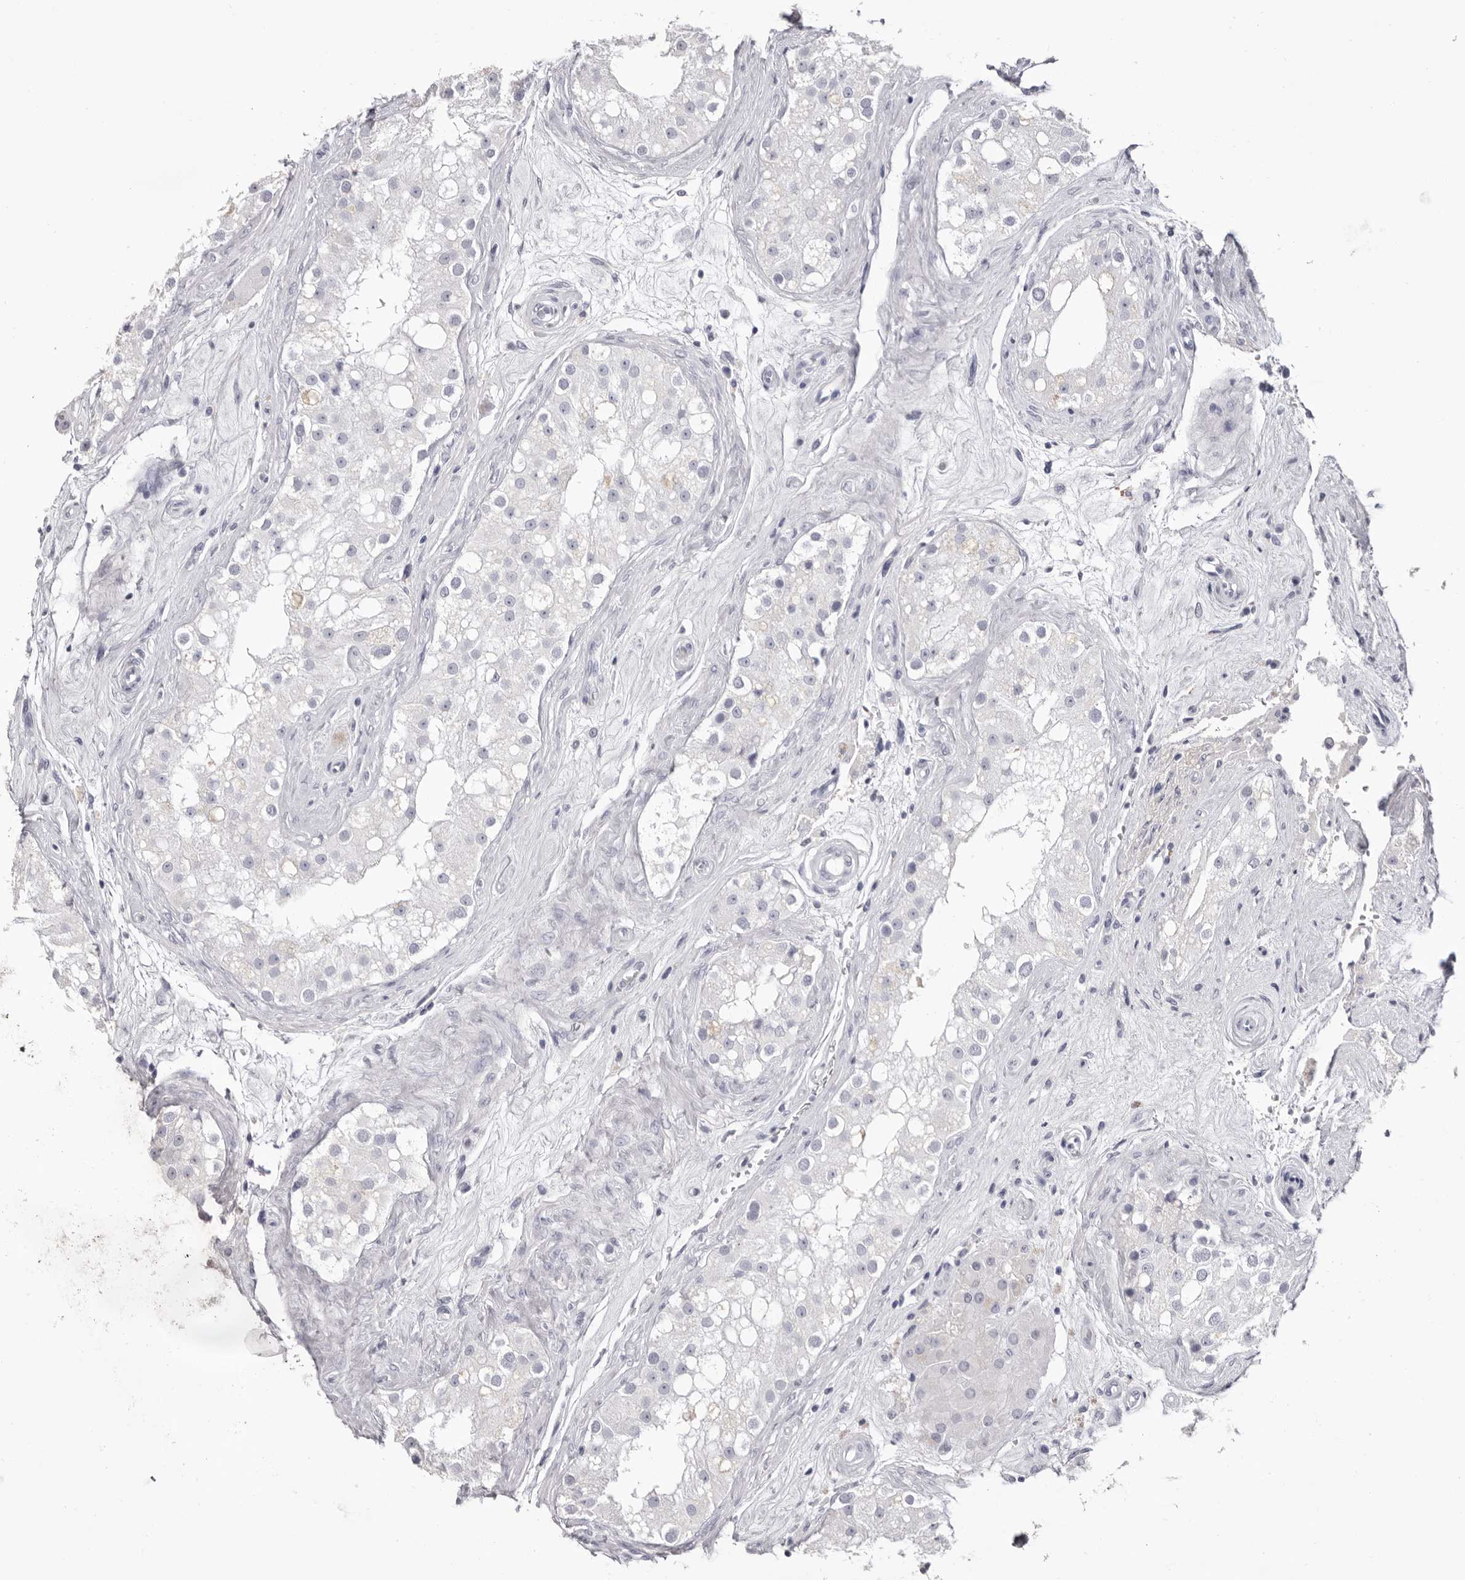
{"staining": {"intensity": "negative", "quantity": "none", "location": "none"}, "tissue": "testis", "cell_type": "Cells in seminiferous ducts", "image_type": "normal", "snomed": [{"axis": "morphology", "description": "Normal tissue, NOS"}, {"axis": "topography", "description": "Testis"}], "caption": "Human testis stained for a protein using immunohistochemistry displays no positivity in cells in seminiferous ducts.", "gene": "LPO", "patient": {"sex": "male", "age": 84}}